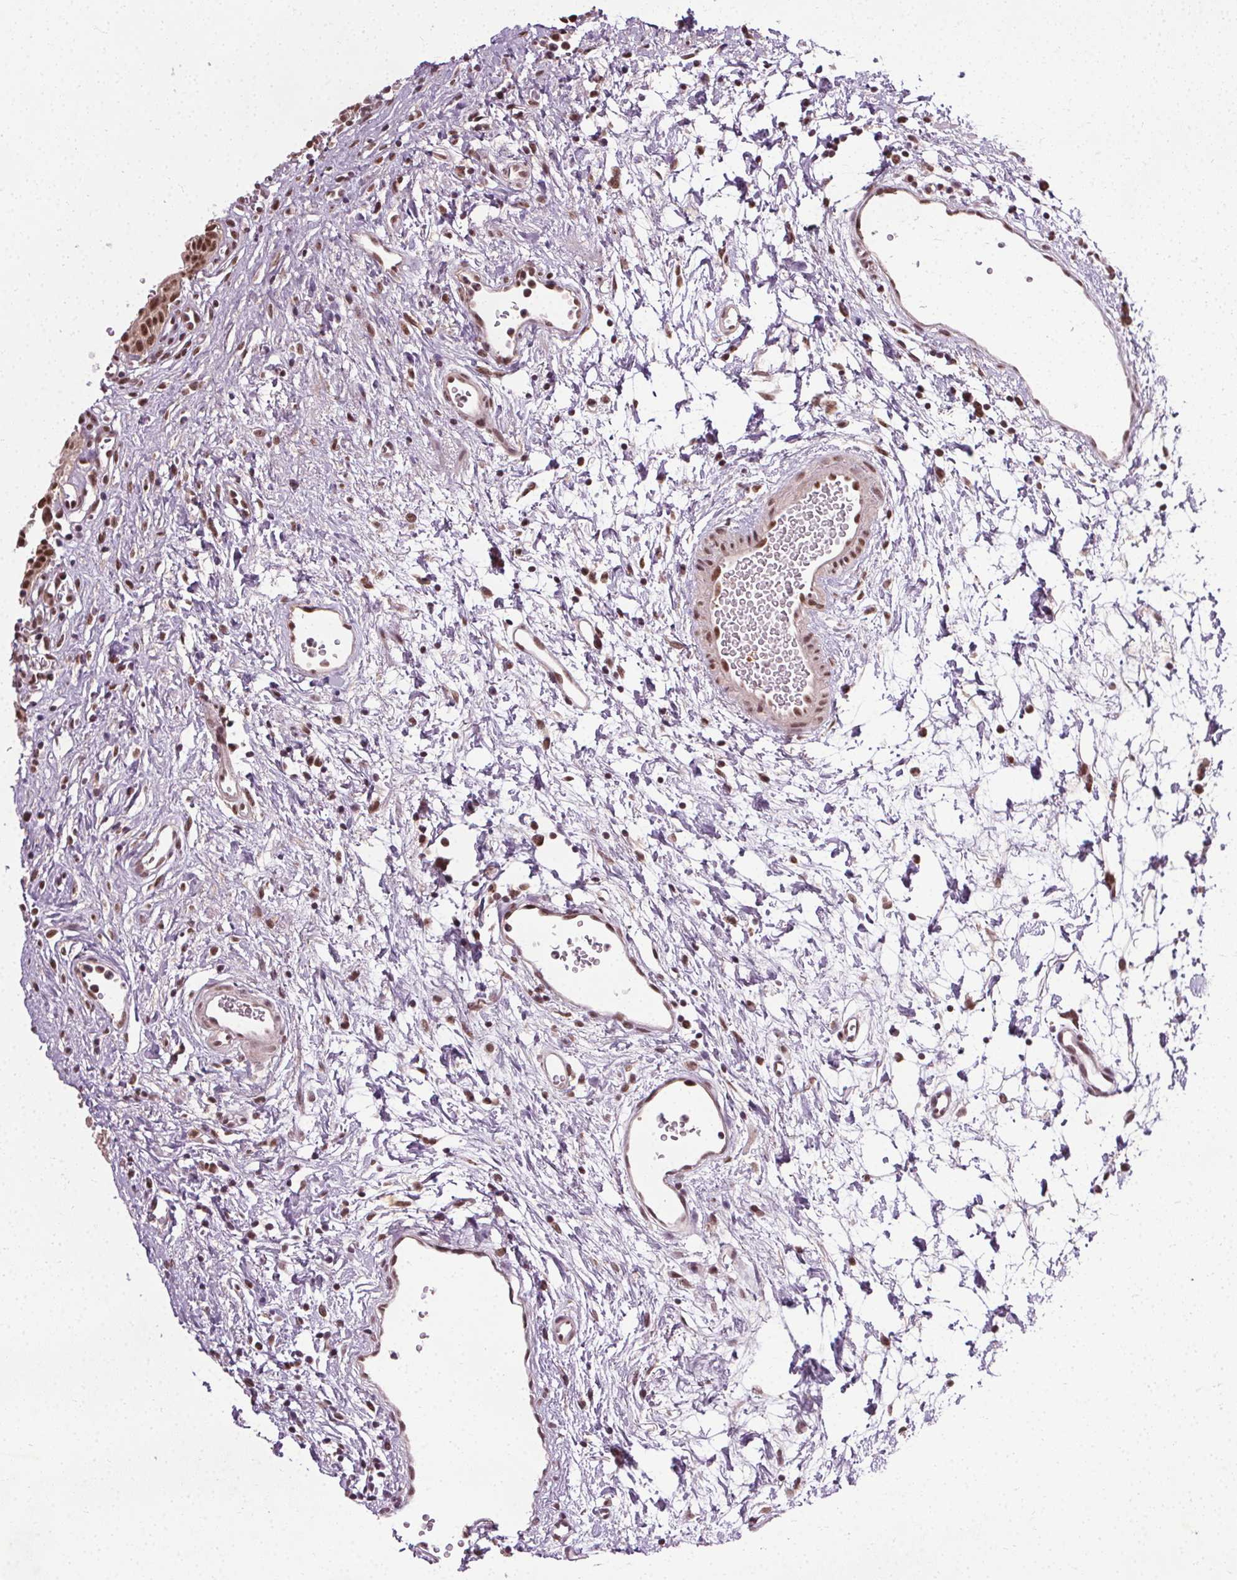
{"staining": {"intensity": "moderate", "quantity": ">75%", "location": "nuclear"}, "tissue": "urinary bladder", "cell_type": "Urothelial cells", "image_type": "normal", "snomed": [{"axis": "morphology", "description": "Normal tissue, NOS"}, {"axis": "topography", "description": "Urinary bladder"}], "caption": "About >75% of urothelial cells in benign urinary bladder reveal moderate nuclear protein expression as visualized by brown immunohistochemical staining.", "gene": "MED6", "patient": {"sex": "male", "age": 51}}